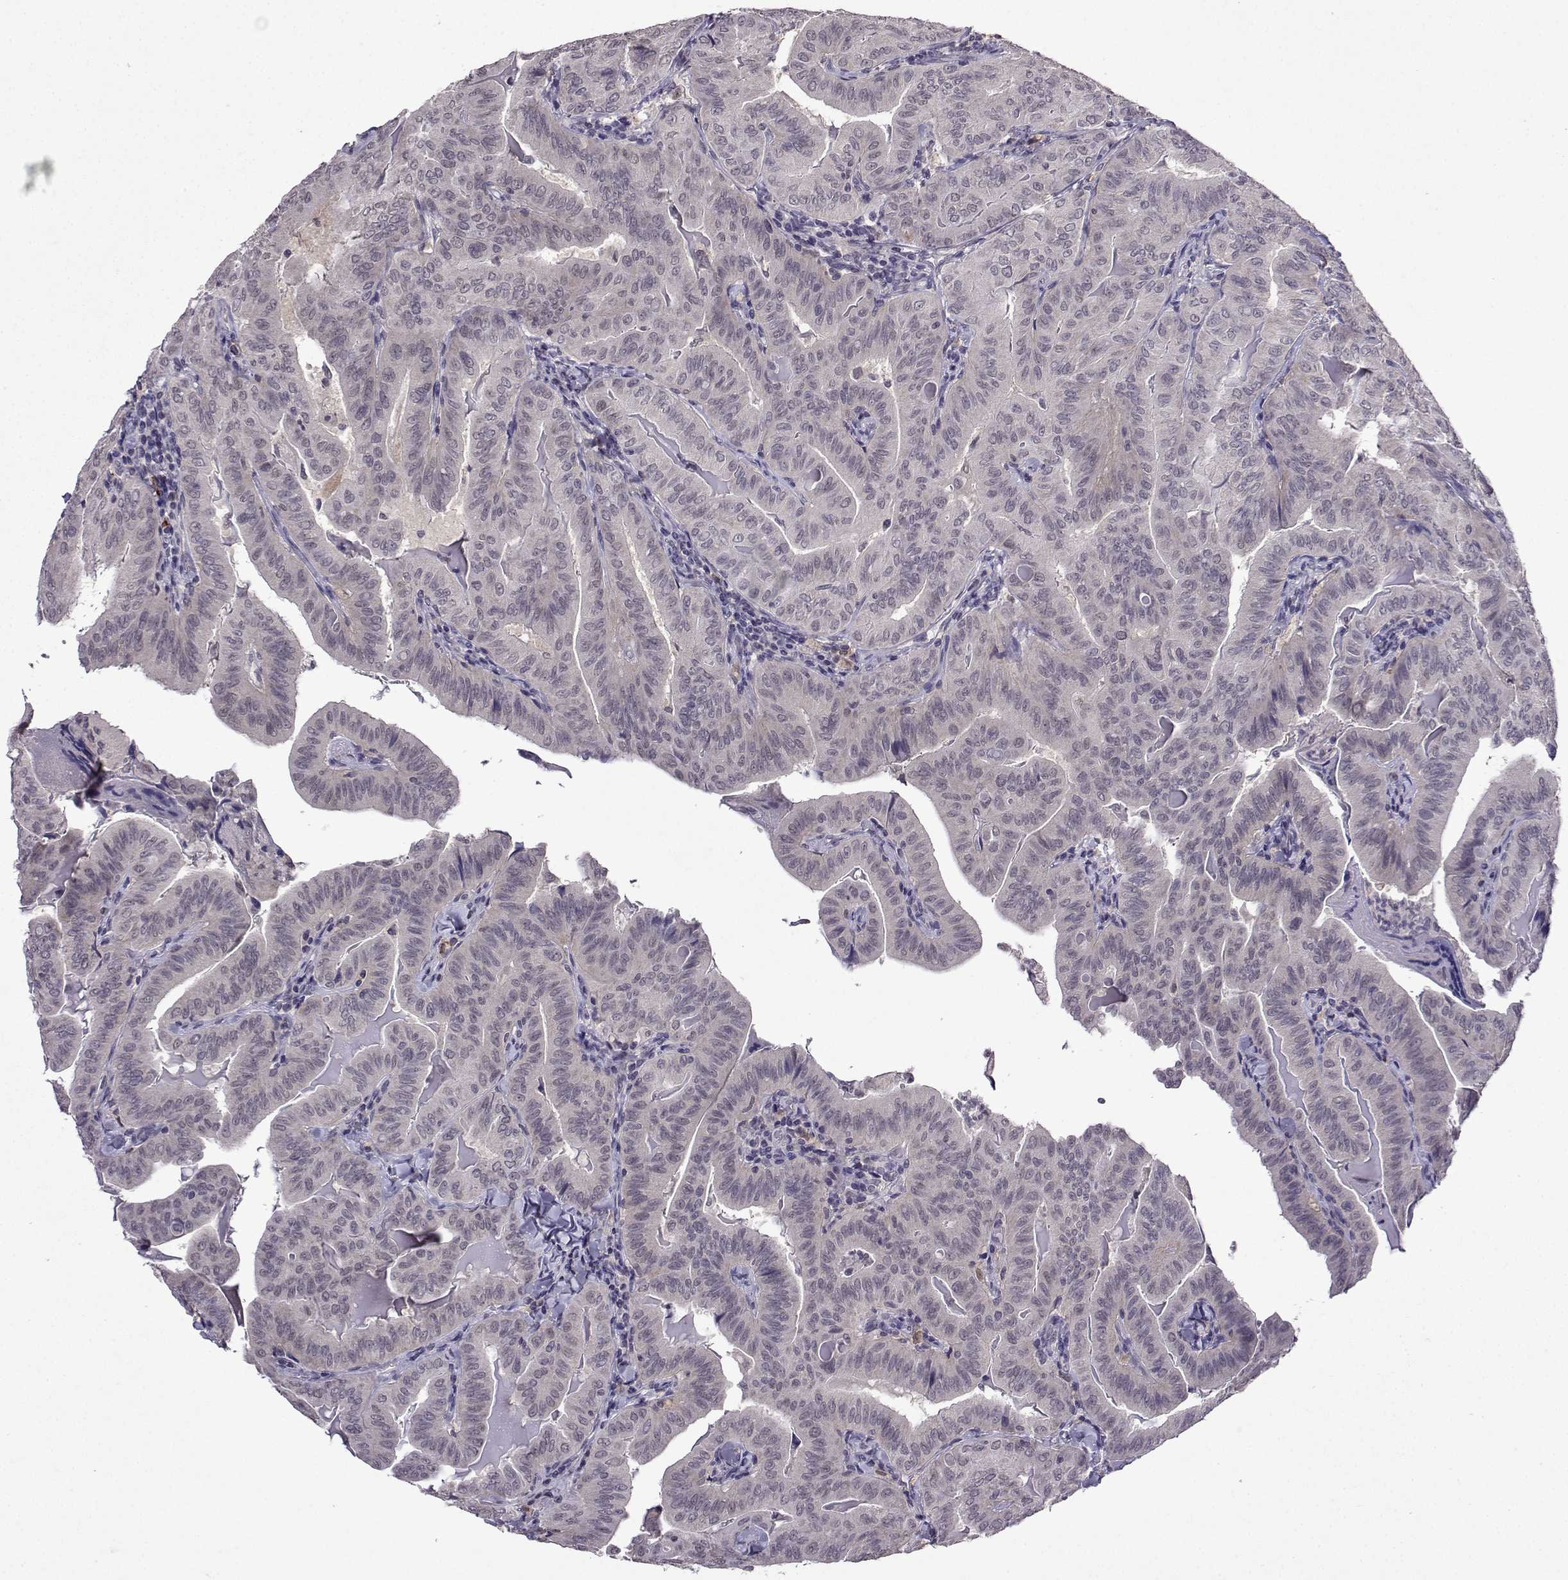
{"staining": {"intensity": "negative", "quantity": "none", "location": "none"}, "tissue": "thyroid cancer", "cell_type": "Tumor cells", "image_type": "cancer", "snomed": [{"axis": "morphology", "description": "Papillary adenocarcinoma, NOS"}, {"axis": "topography", "description": "Thyroid gland"}], "caption": "Thyroid cancer (papillary adenocarcinoma) was stained to show a protein in brown. There is no significant positivity in tumor cells.", "gene": "CCL28", "patient": {"sex": "female", "age": 68}}